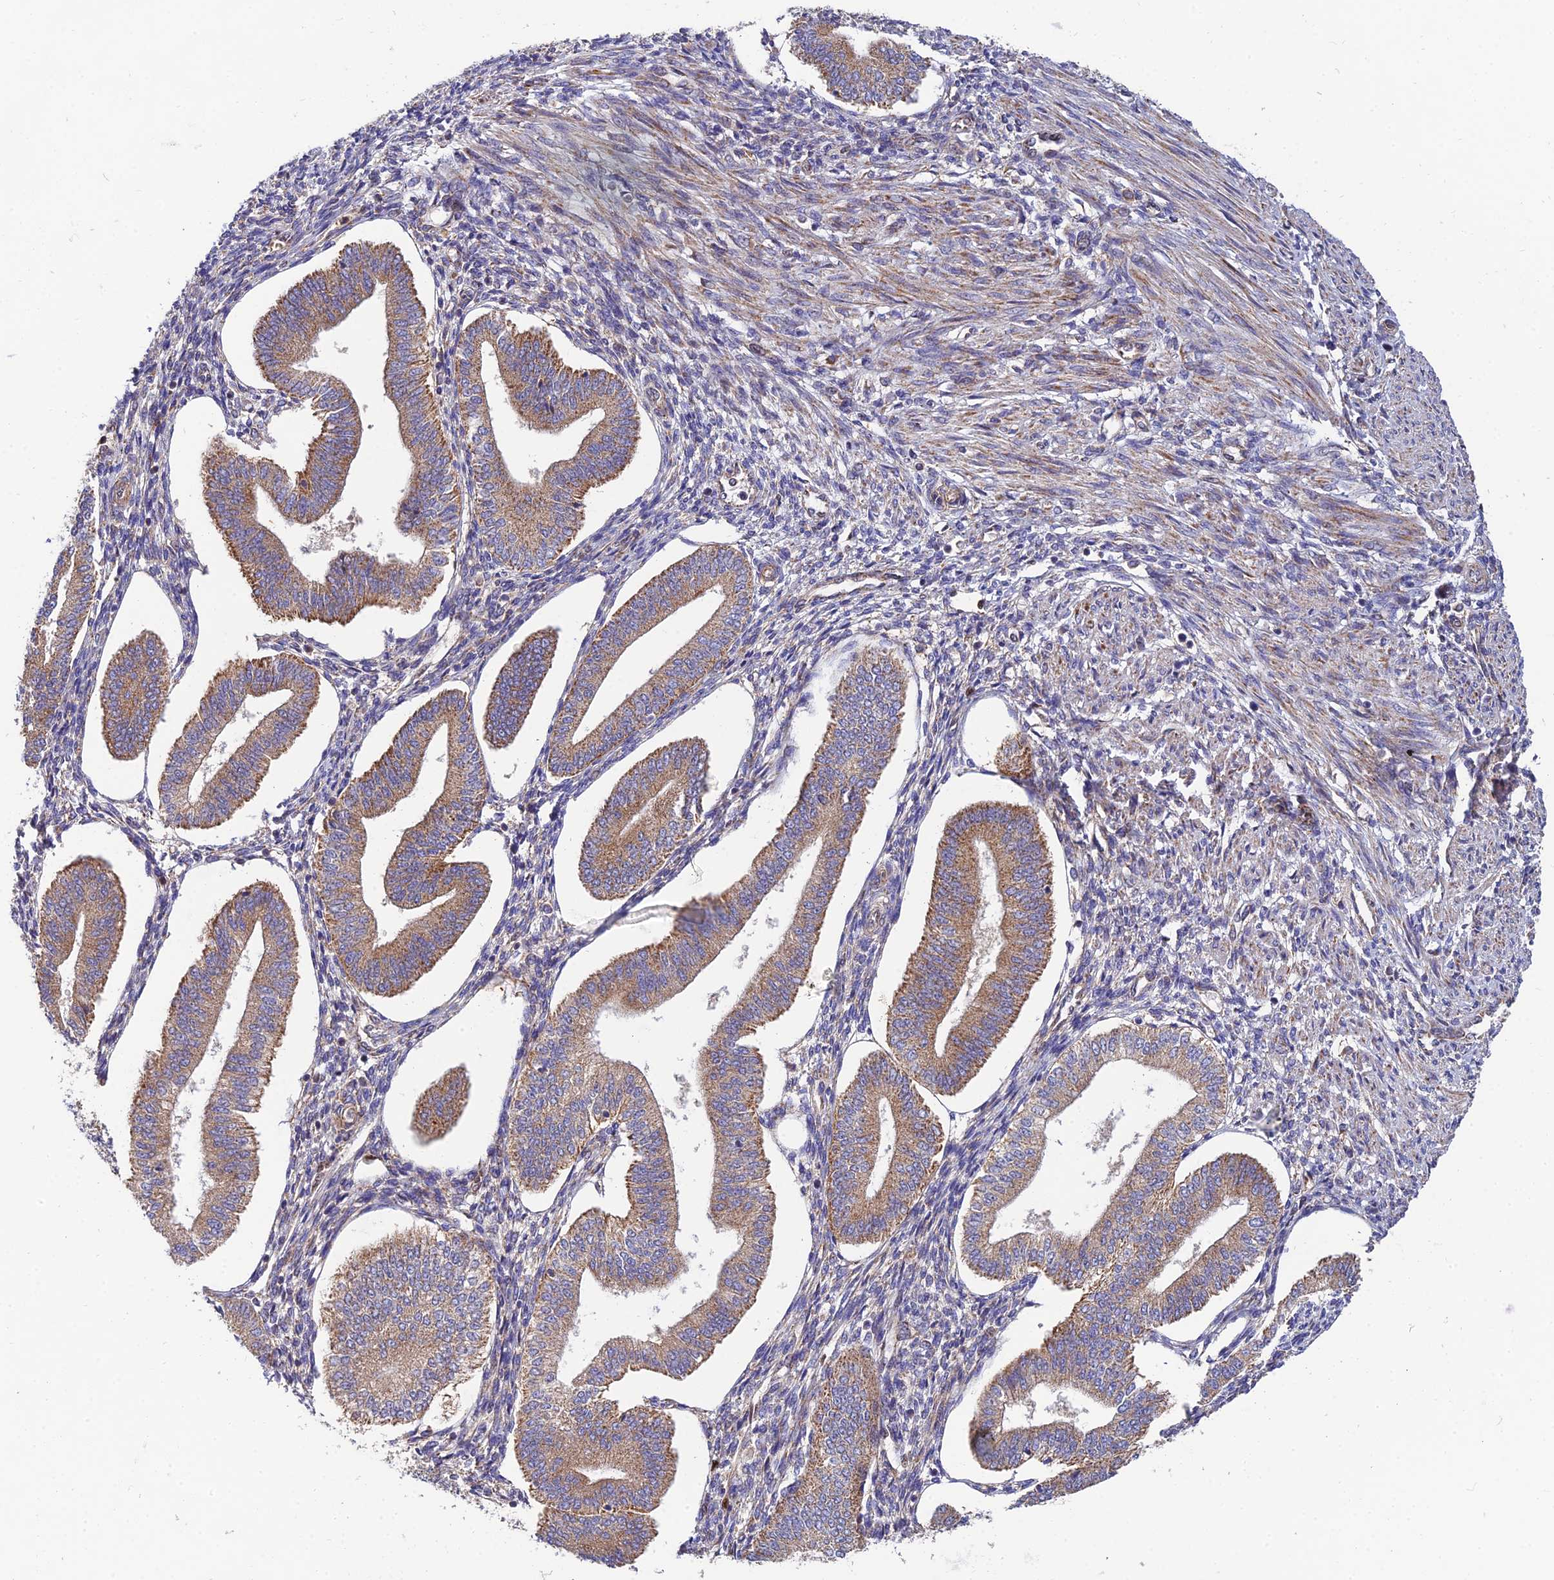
{"staining": {"intensity": "moderate", "quantity": "<25%", "location": "cytoplasmic/membranous"}, "tissue": "endometrium", "cell_type": "Cells in endometrial stroma", "image_type": "normal", "snomed": [{"axis": "morphology", "description": "Normal tissue, NOS"}, {"axis": "topography", "description": "Endometrium"}], "caption": "Immunohistochemical staining of unremarkable human endometrium displays moderate cytoplasmic/membranous protein positivity in approximately <25% of cells in endometrial stroma.", "gene": "PODNL1", "patient": {"sex": "female", "age": 34}}